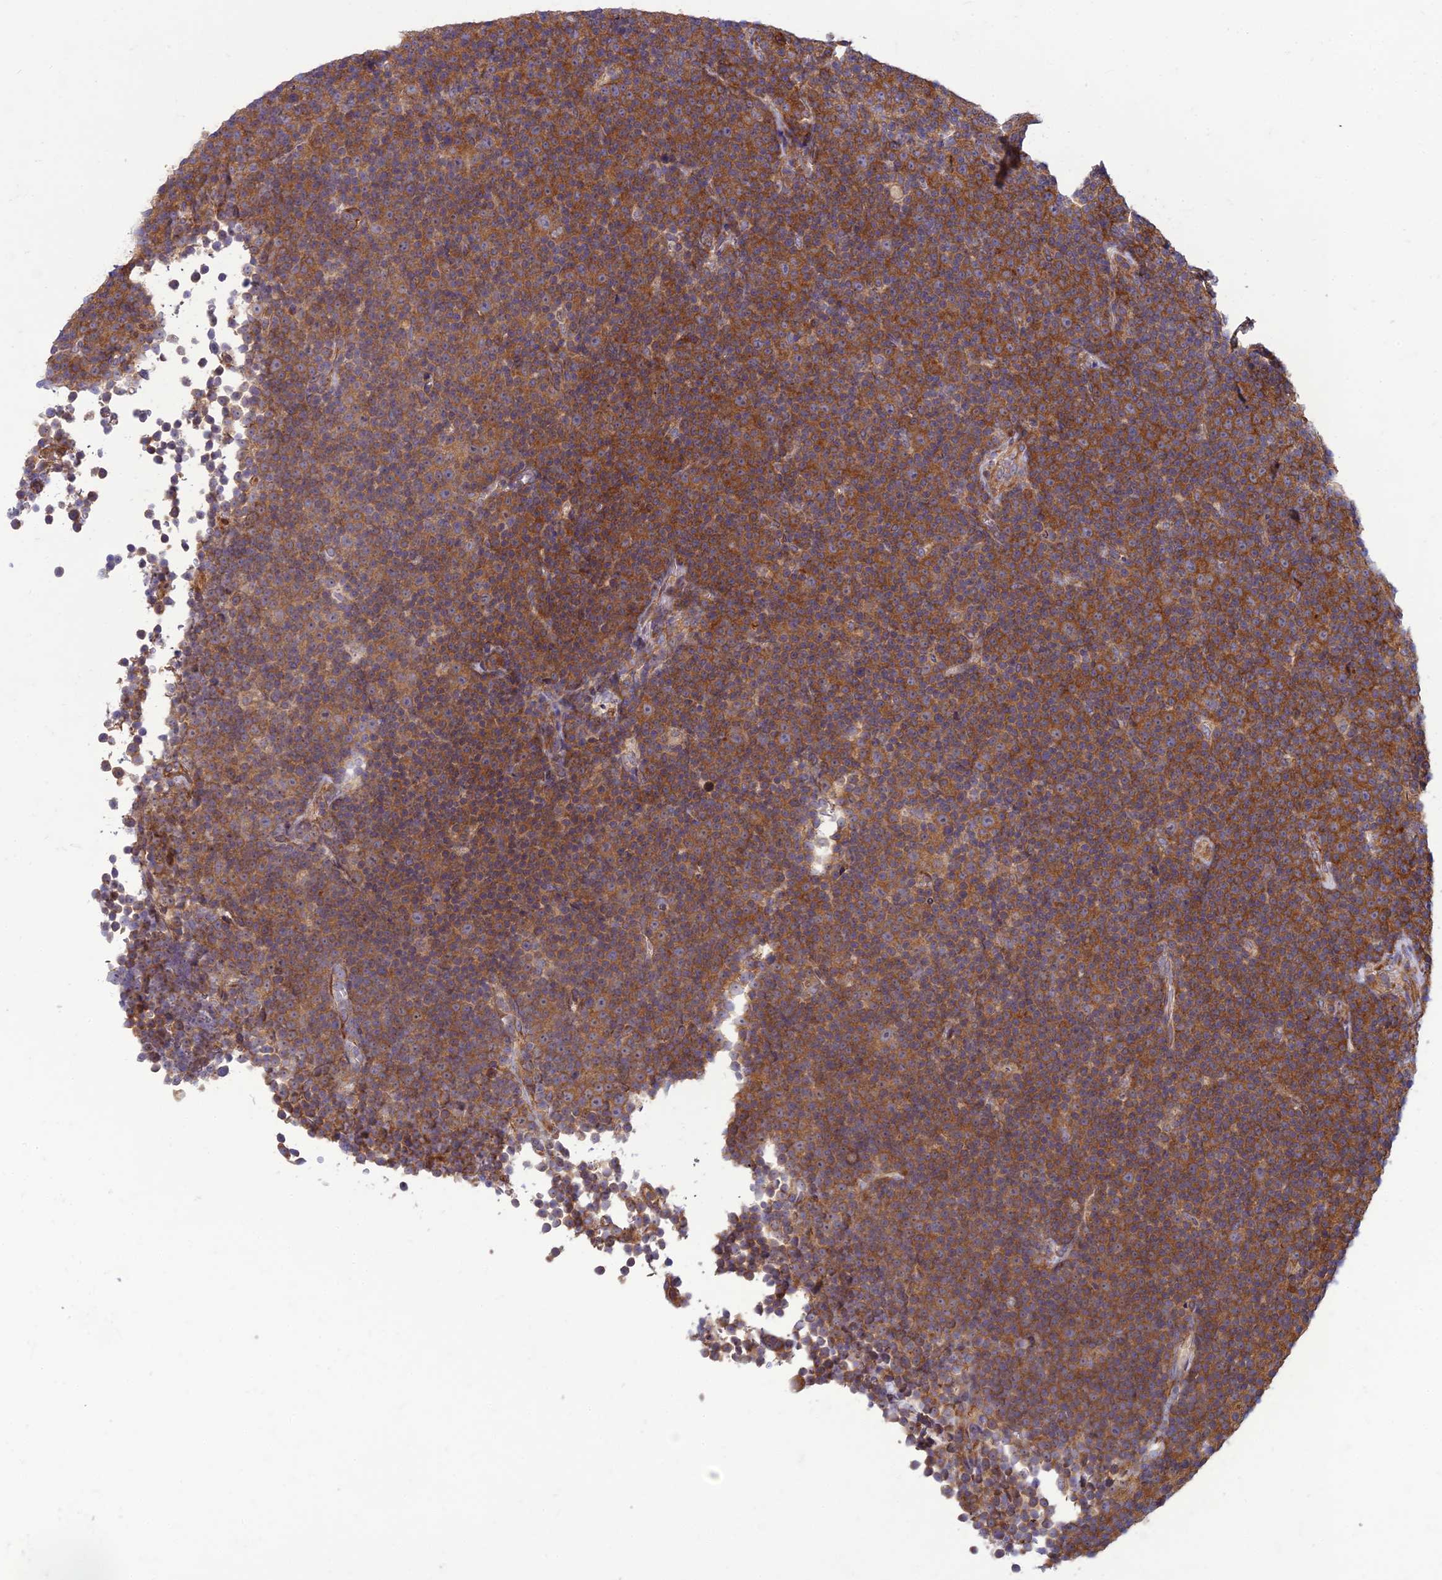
{"staining": {"intensity": "moderate", "quantity": ">75%", "location": "cytoplasmic/membranous"}, "tissue": "lymphoma", "cell_type": "Tumor cells", "image_type": "cancer", "snomed": [{"axis": "morphology", "description": "Malignant lymphoma, non-Hodgkin's type, Low grade"}, {"axis": "topography", "description": "Lymph node"}], "caption": "Immunohistochemistry (IHC) micrograph of neoplastic tissue: lymphoma stained using immunohistochemistry (IHC) shows medium levels of moderate protein expression localized specifically in the cytoplasmic/membranous of tumor cells, appearing as a cytoplasmic/membranous brown color.", "gene": "RPL17-C18orf32", "patient": {"sex": "female", "age": 67}}